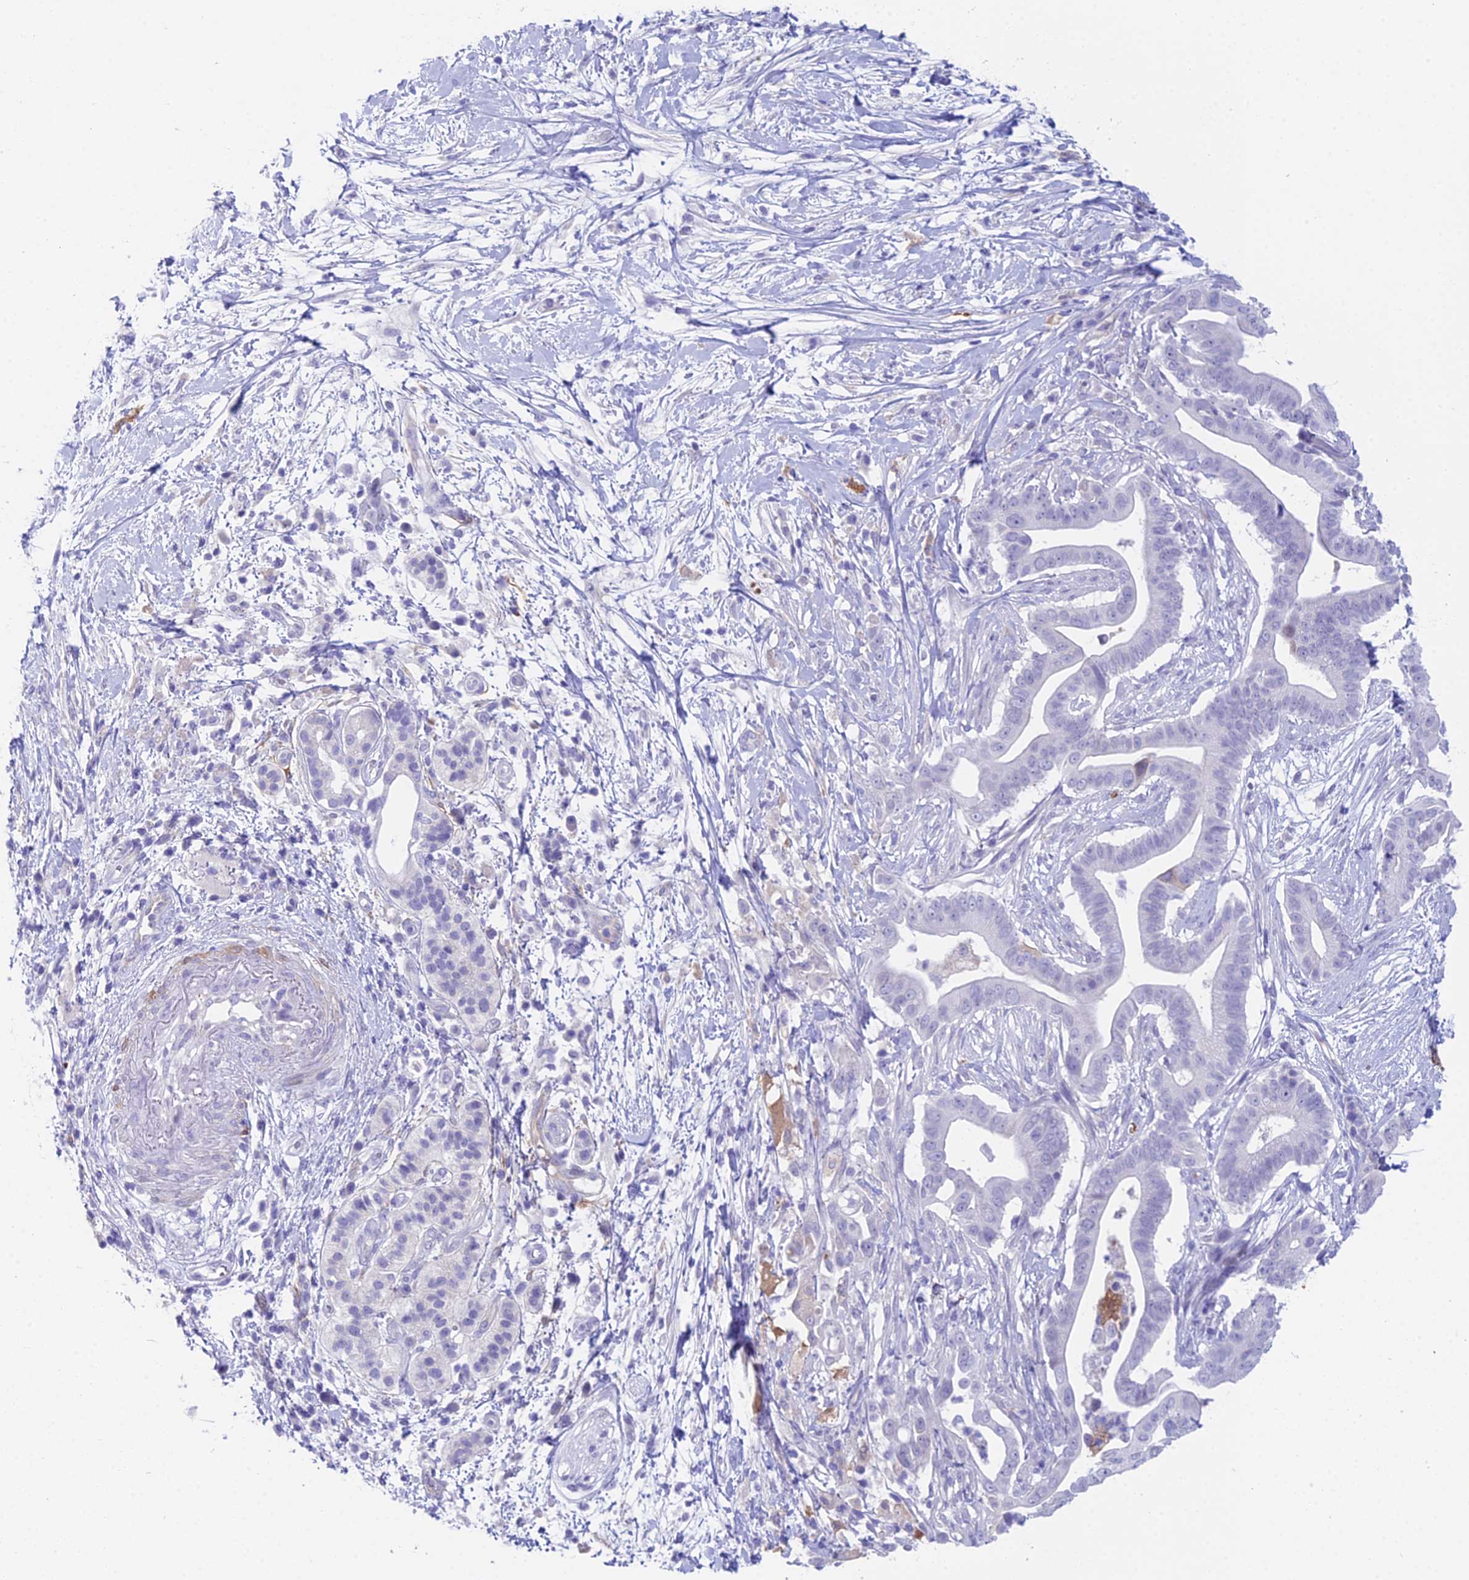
{"staining": {"intensity": "negative", "quantity": "none", "location": "none"}, "tissue": "pancreatic cancer", "cell_type": "Tumor cells", "image_type": "cancer", "snomed": [{"axis": "morphology", "description": "Adenocarcinoma, NOS"}, {"axis": "topography", "description": "Pancreas"}], "caption": "A photomicrograph of pancreatic cancer (adenocarcinoma) stained for a protein demonstrates no brown staining in tumor cells.", "gene": "CC2D2A", "patient": {"sex": "male", "age": 68}}